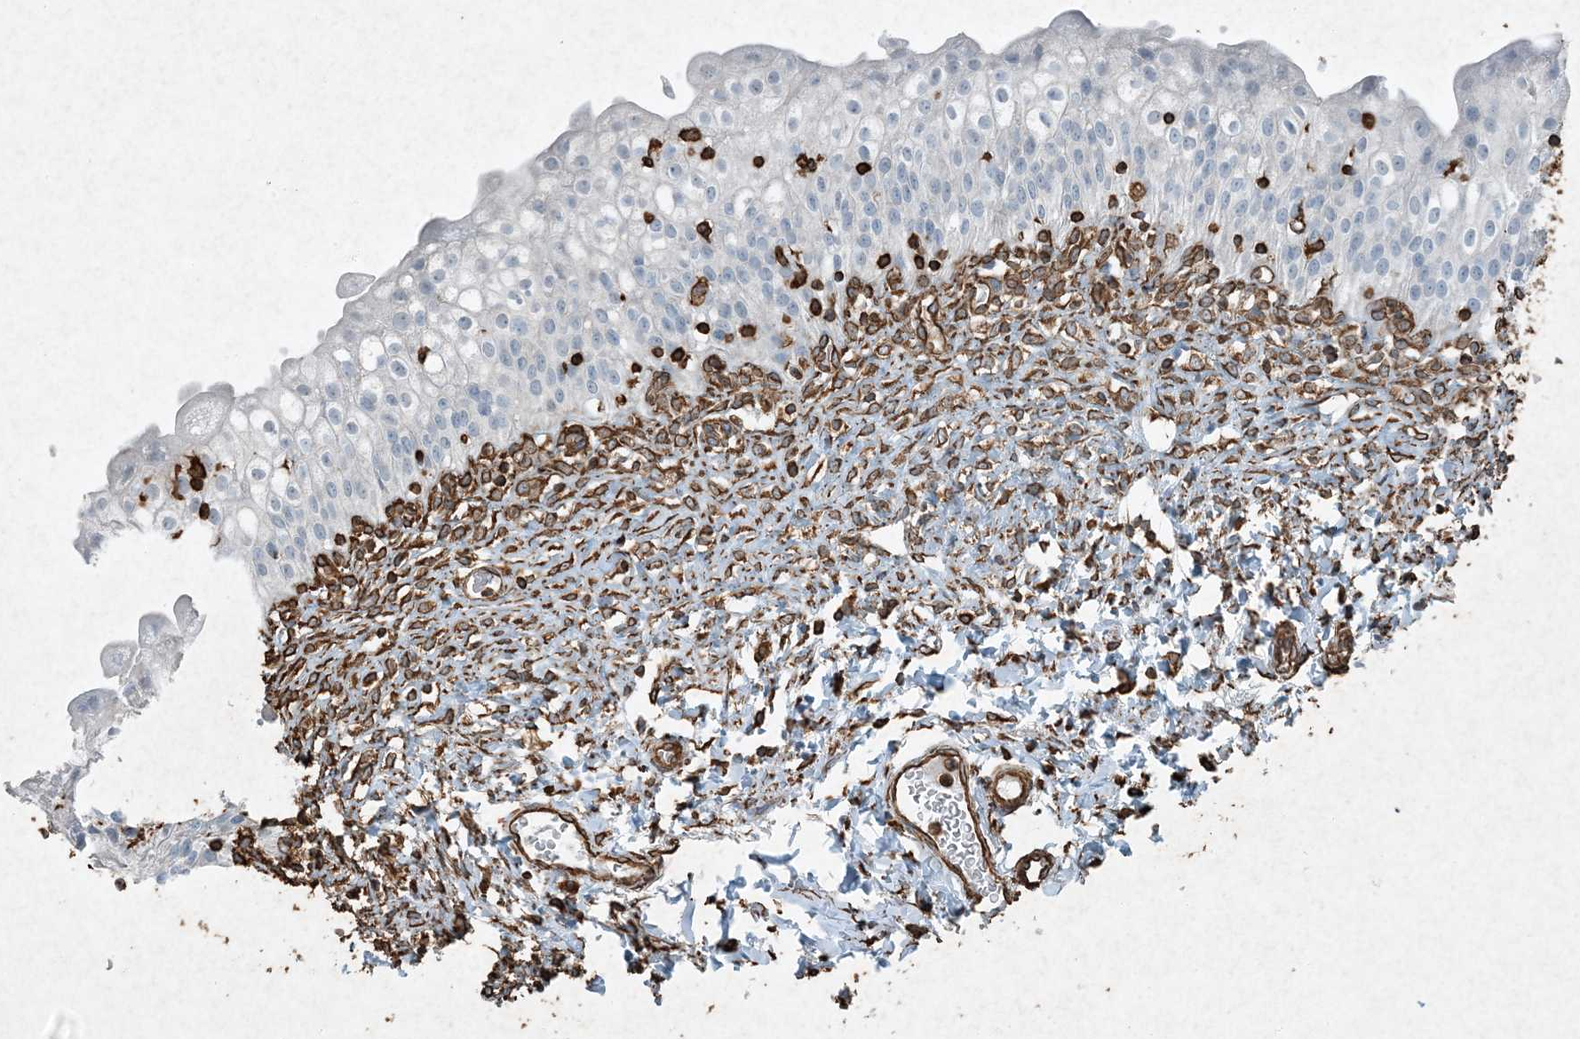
{"staining": {"intensity": "negative", "quantity": "none", "location": "none"}, "tissue": "urinary bladder", "cell_type": "Urothelial cells", "image_type": "normal", "snomed": [{"axis": "morphology", "description": "Normal tissue, NOS"}, {"axis": "topography", "description": "Urinary bladder"}], "caption": "High power microscopy micrograph of an IHC photomicrograph of unremarkable urinary bladder, revealing no significant expression in urothelial cells.", "gene": "RYK", "patient": {"sex": "male", "age": 55}}